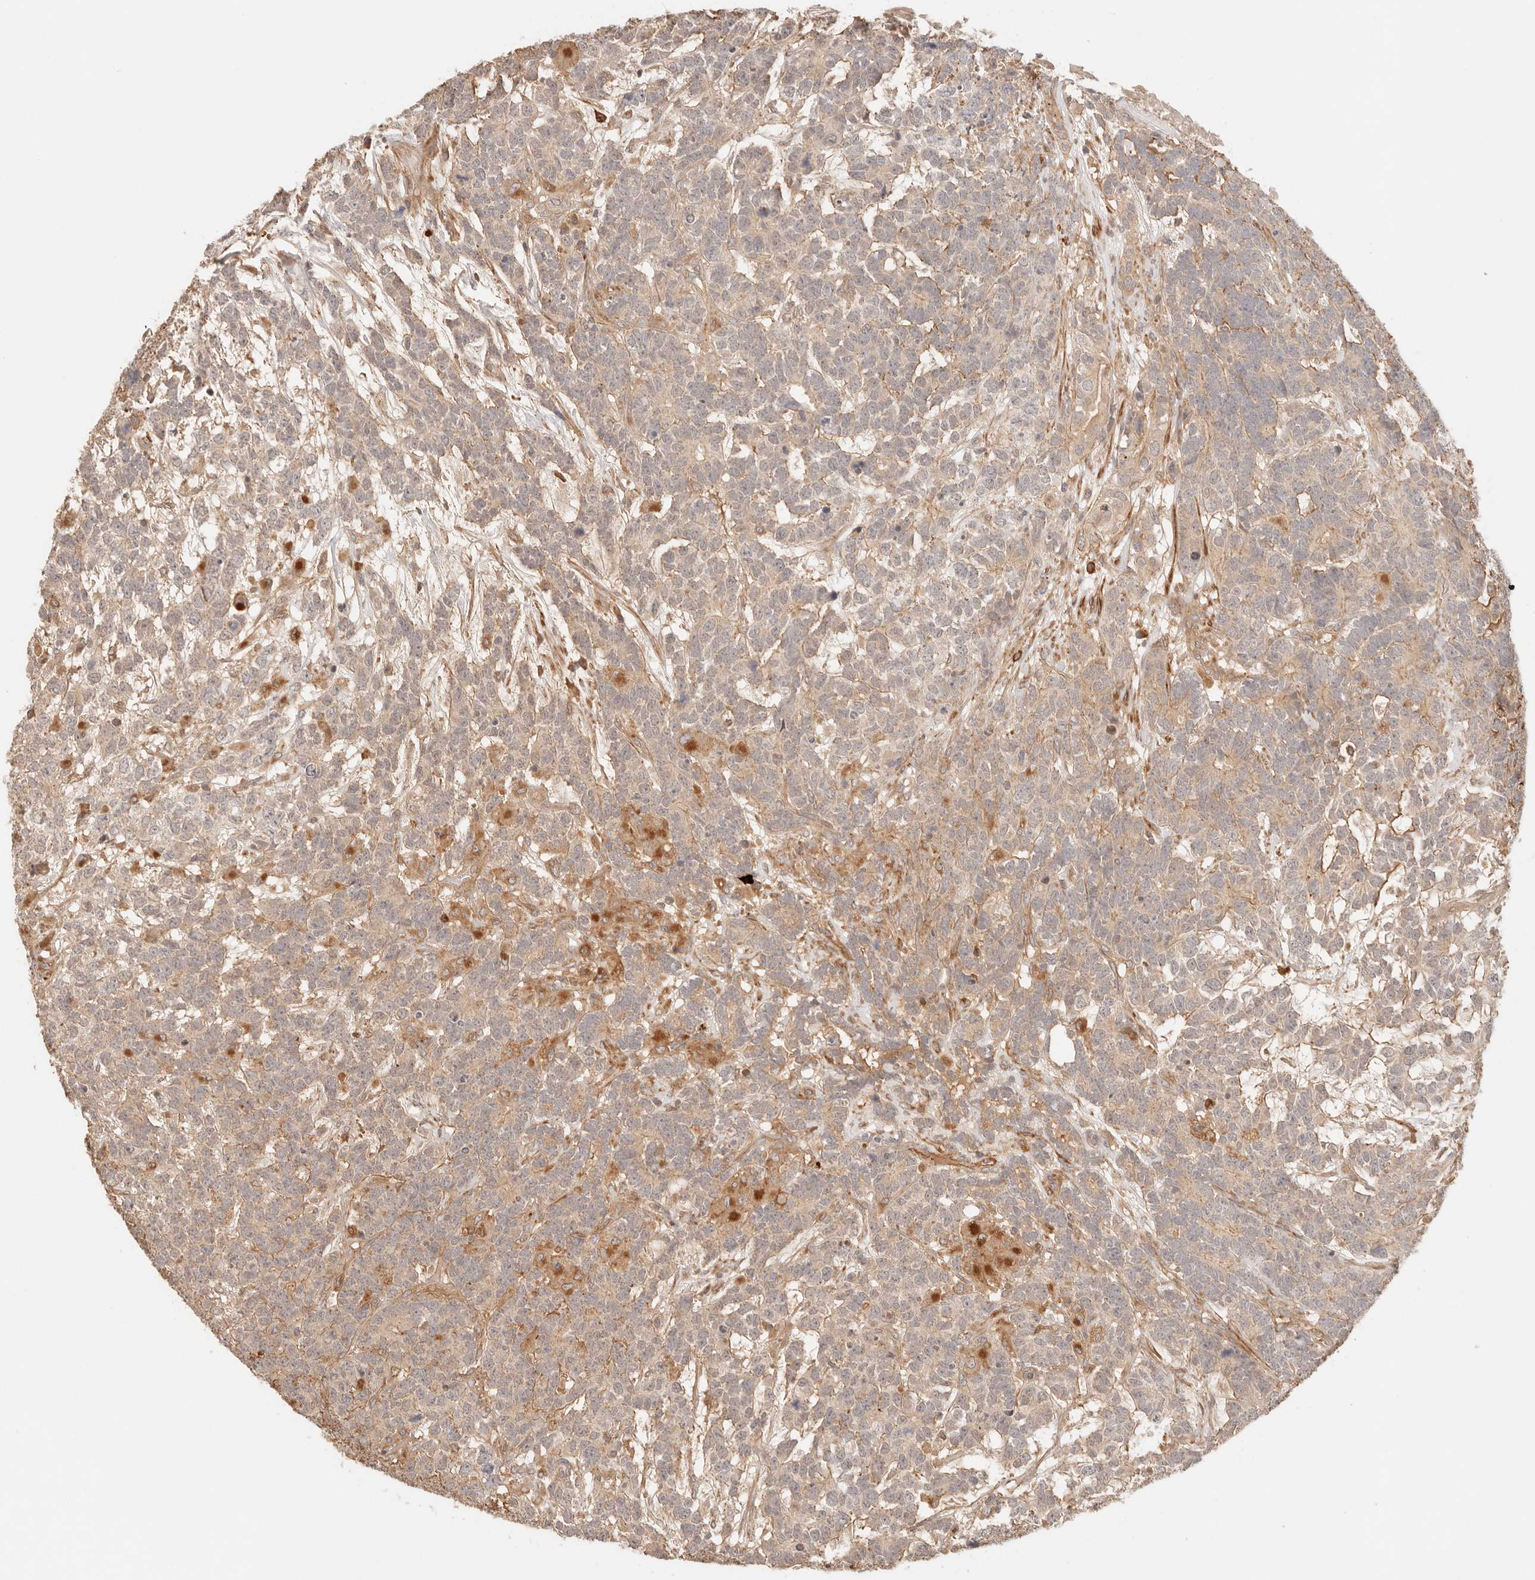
{"staining": {"intensity": "moderate", "quantity": ">75%", "location": "cytoplasmic/membranous"}, "tissue": "testis cancer", "cell_type": "Tumor cells", "image_type": "cancer", "snomed": [{"axis": "morphology", "description": "Carcinoma, Embryonal, NOS"}, {"axis": "topography", "description": "Testis"}], "caption": "Immunohistochemistry (IHC) (DAB) staining of testis cancer (embryonal carcinoma) displays moderate cytoplasmic/membranous protein expression in about >75% of tumor cells.", "gene": "IL1R2", "patient": {"sex": "male", "age": 26}}